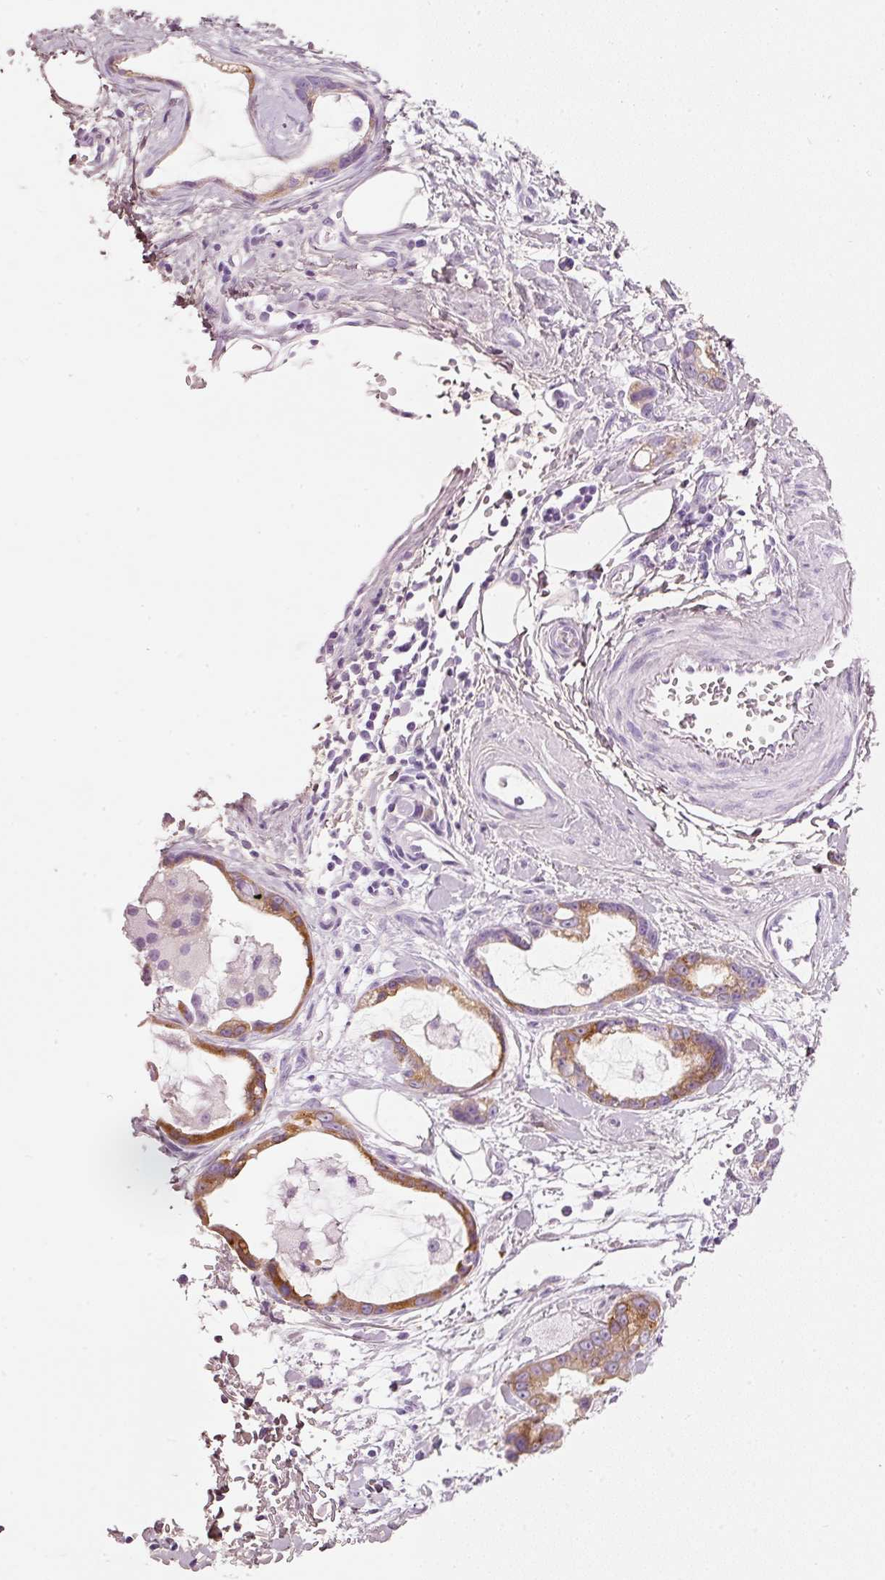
{"staining": {"intensity": "moderate", "quantity": ">75%", "location": "cytoplasmic/membranous"}, "tissue": "stomach cancer", "cell_type": "Tumor cells", "image_type": "cancer", "snomed": [{"axis": "morphology", "description": "Adenocarcinoma, NOS"}, {"axis": "topography", "description": "Stomach"}], "caption": "Immunohistochemical staining of human stomach cancer displays medium levels of moderate cytoplasmic/membranous protein positivity in approximately >75% of tumor cells.", "gene": "PDXDC1", "patient": {"sex": "male", "age": 55}}